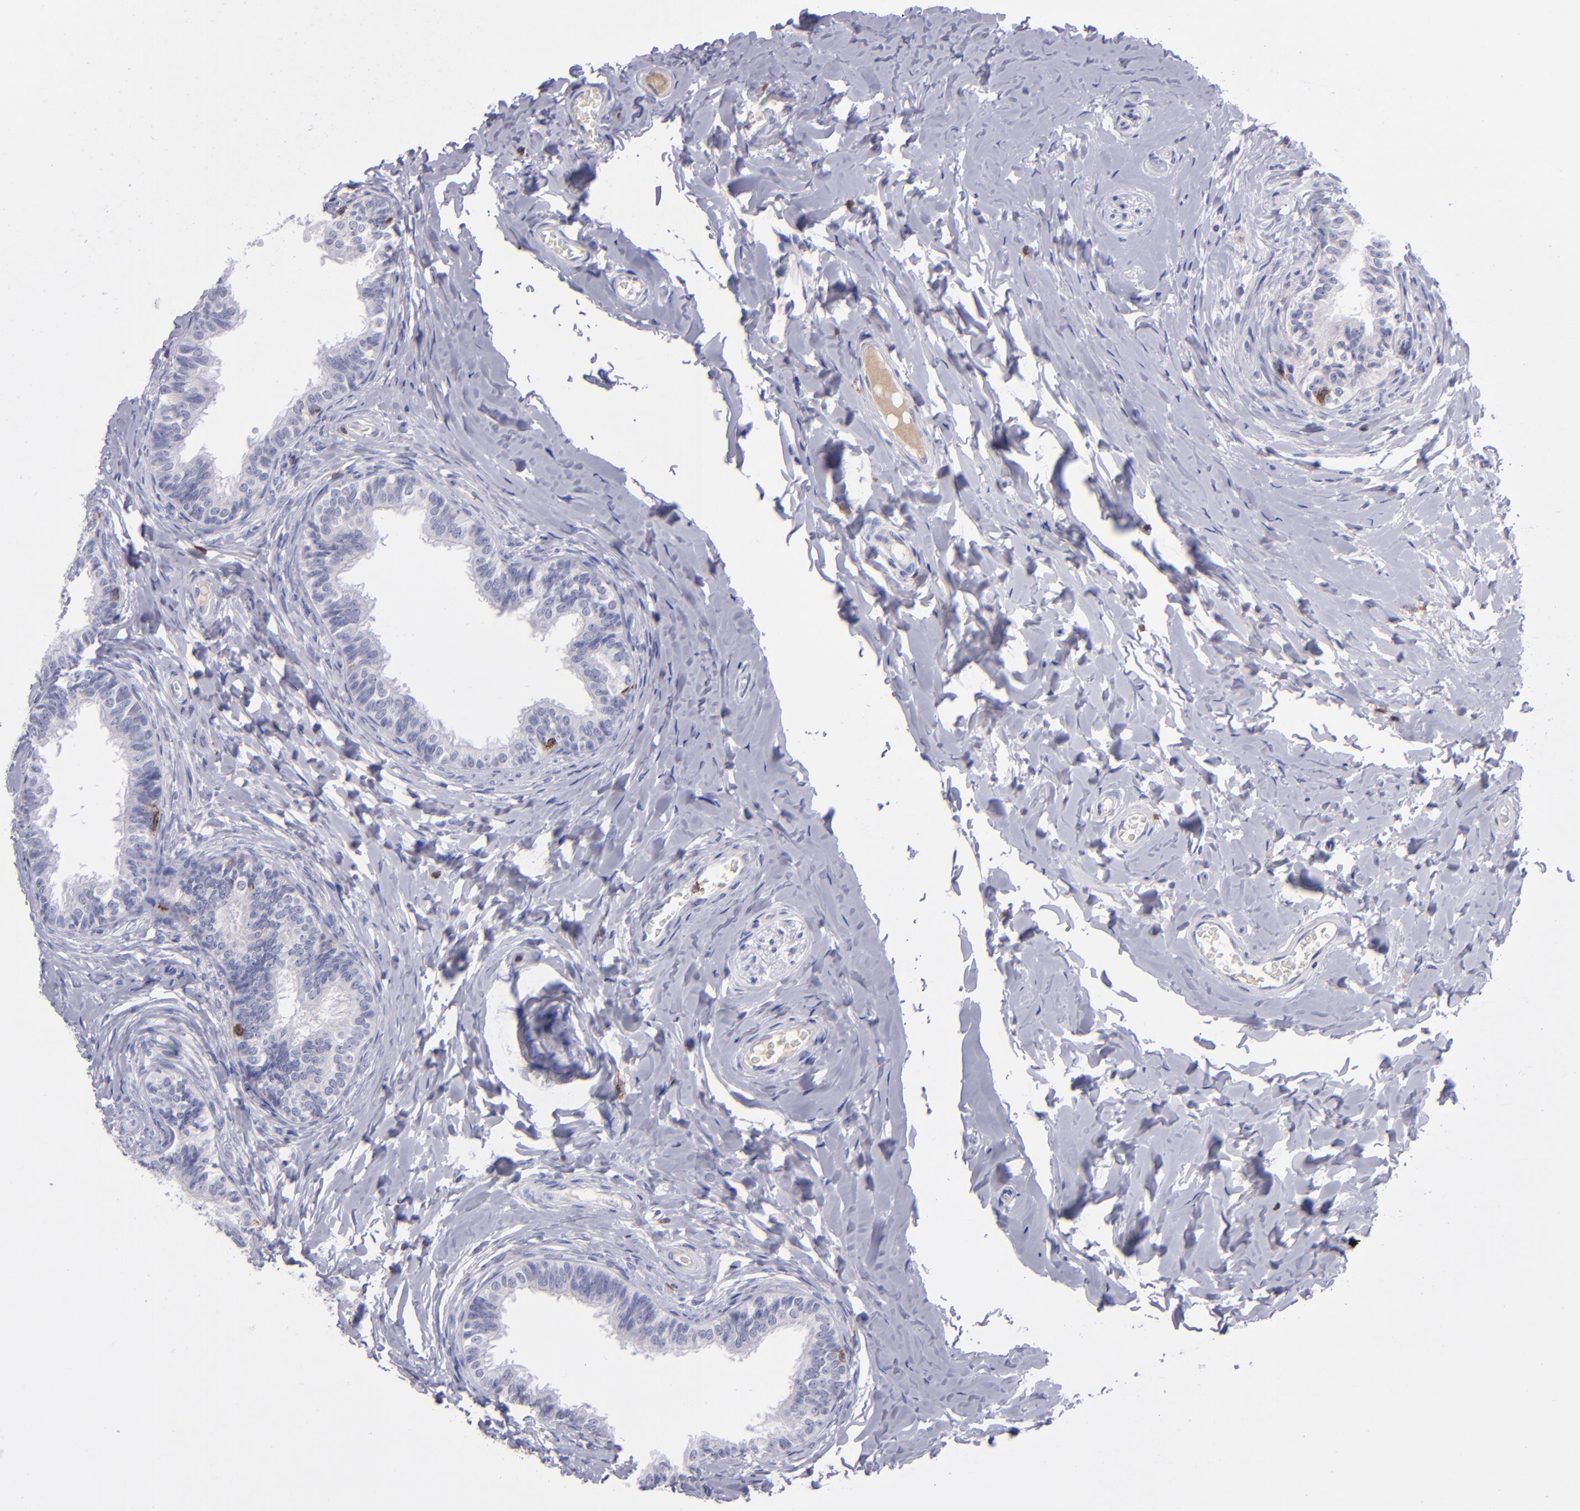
{"staining": {"intensity": "negative", "quantity": "none", "location": "none"}, "tissue": "epididymis", "cell_type": "Glandular cells", "image_type": "normal", "snomed": [{"axis": "morphology", "description": "Normal tissue, NOS"}, {"axis": "topography", "description": "Soft tissue"}, {"axis": "topography", "description": "Epididymis"}], "caption": "An IHC histopathology image of normal epididymis is shown. There is no staining in glandular cells of epididymis.", "gene": "ICAM3", "patient": {"sex": "male", "age": 26}}